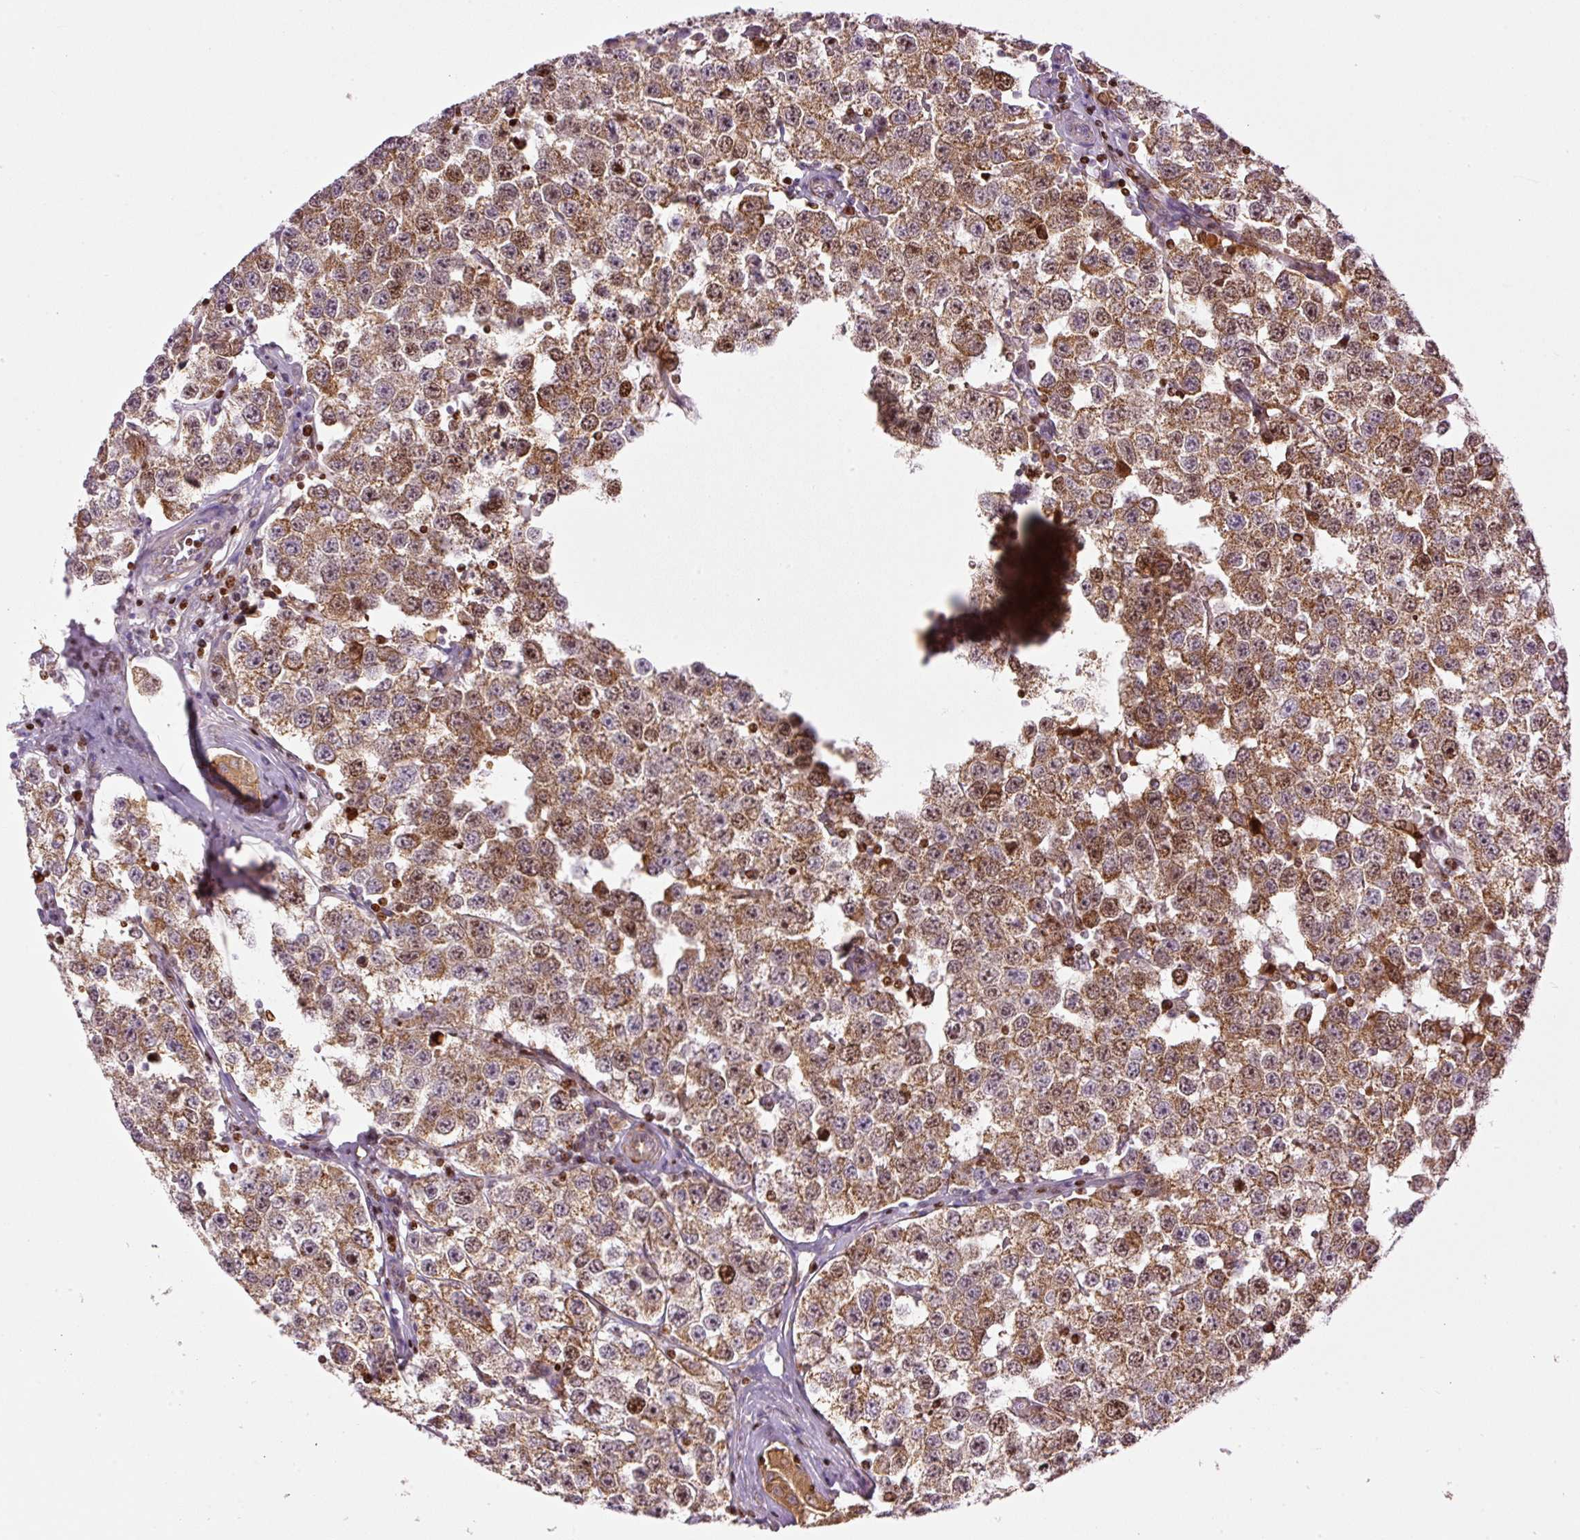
{"staining": {"intensity": "moderate", "quantity": ">75%", "location": "cytoplasmic/membranous,nuclear"}, "tissue": "testis cancer", "cell_type": "Tumor cells", "image_type": "cancer", "snomed": [{"axis": "morphology", "description": "Seminoma, NOS"}, {"axis": "topography", "description": "Testis"}], "caption": "Immunohistochemical staining of seminoma (testis) demonstrates medium levels of moderate cytoplasmic/membranous and nuclear expression in approximately >75% of tumor cells.", "gene": "TMEM8B", "patient": {"sex": "male", "age": 34}}